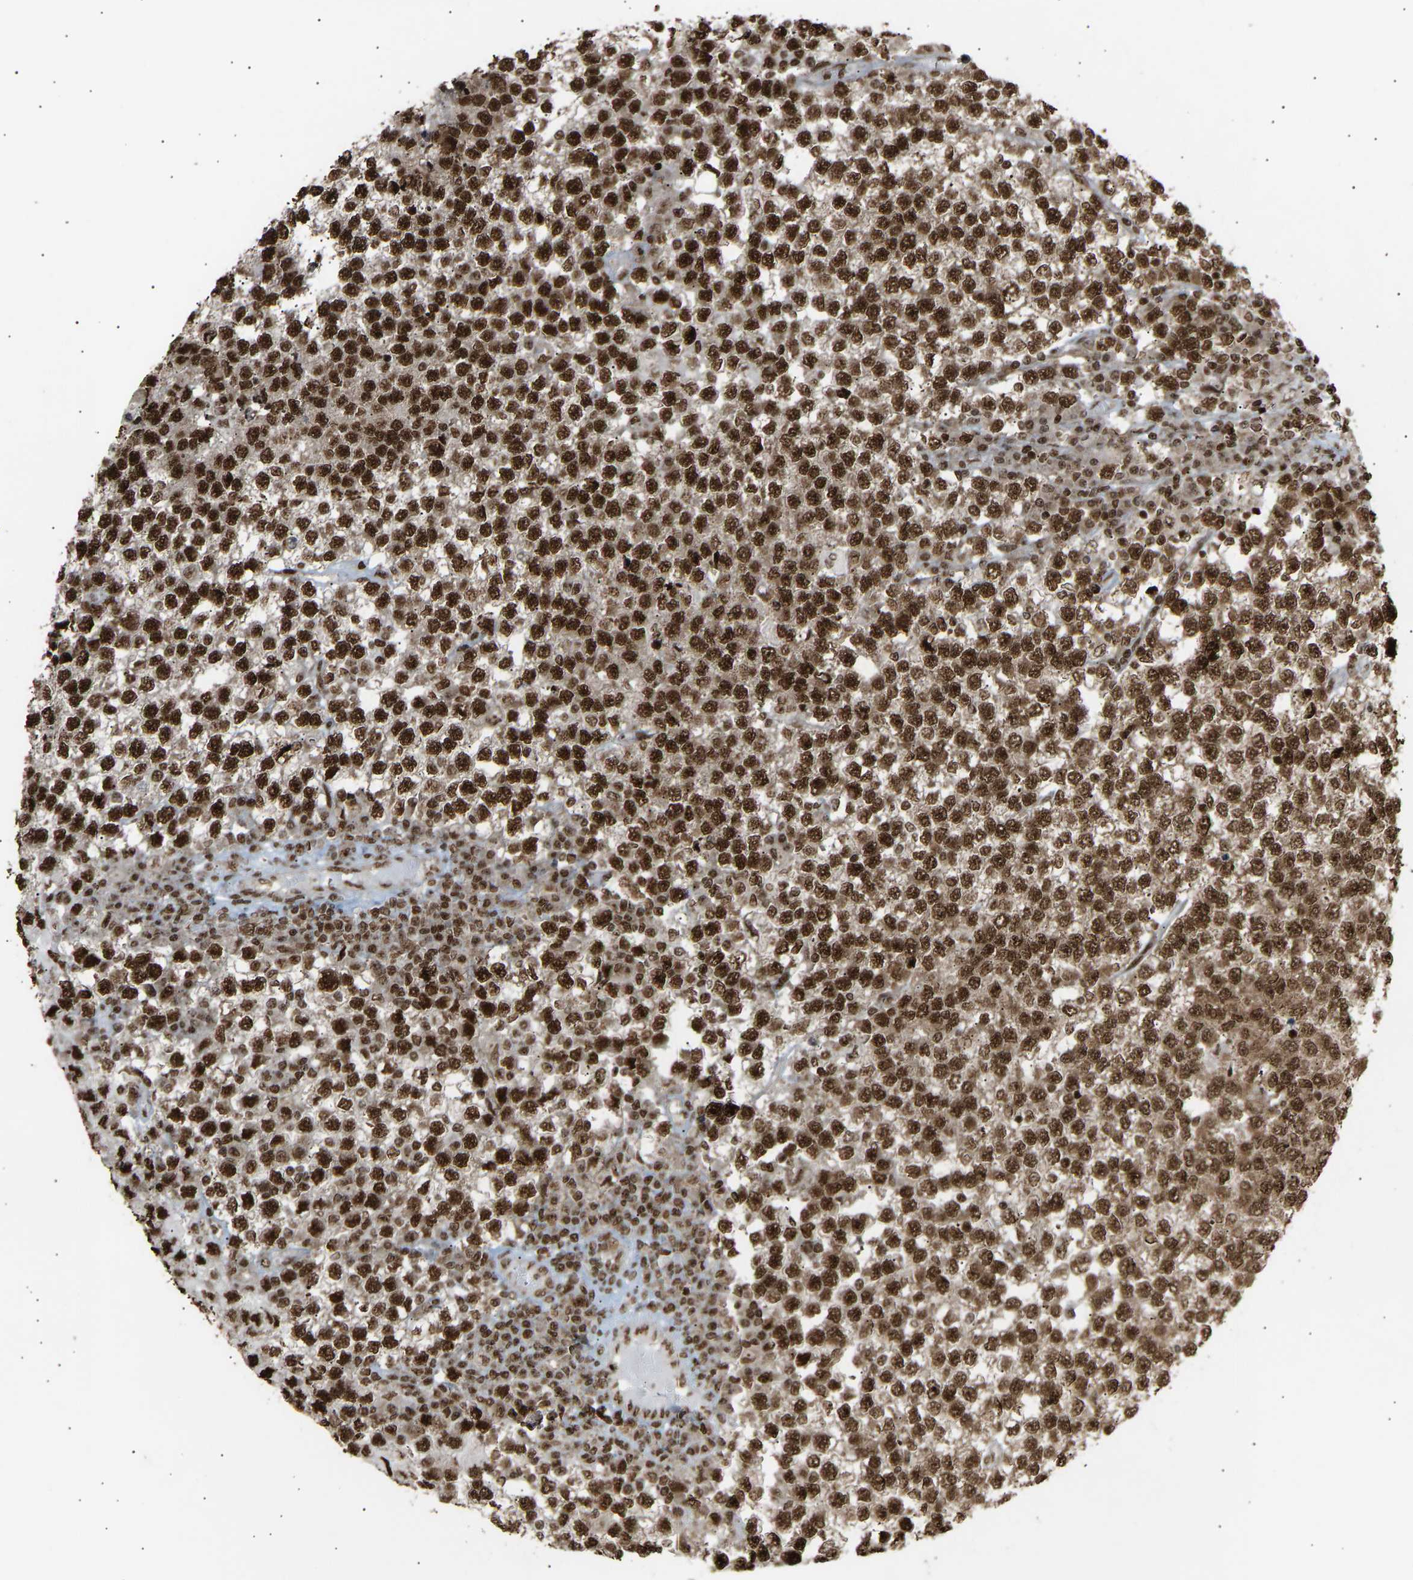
{"staining": {"intensity": "strong", "quantity": ">75%", "location": "nuclear"}, "tissue": "testis cancer", "cell_type": "Tumor cells", "image_type": "cancer", "snomed": [{"axis": "morphology", "description": "Seminoma, NOS"}, {"axis": "topography", "description": "Testis"}], "caption": "Tumor cells exhibit high levels of strong nuclear expression in approximately >75% of cells in human testis seminoma.", "gene": "ALYREF", "patient": {"sex": "male", "age": 65}}